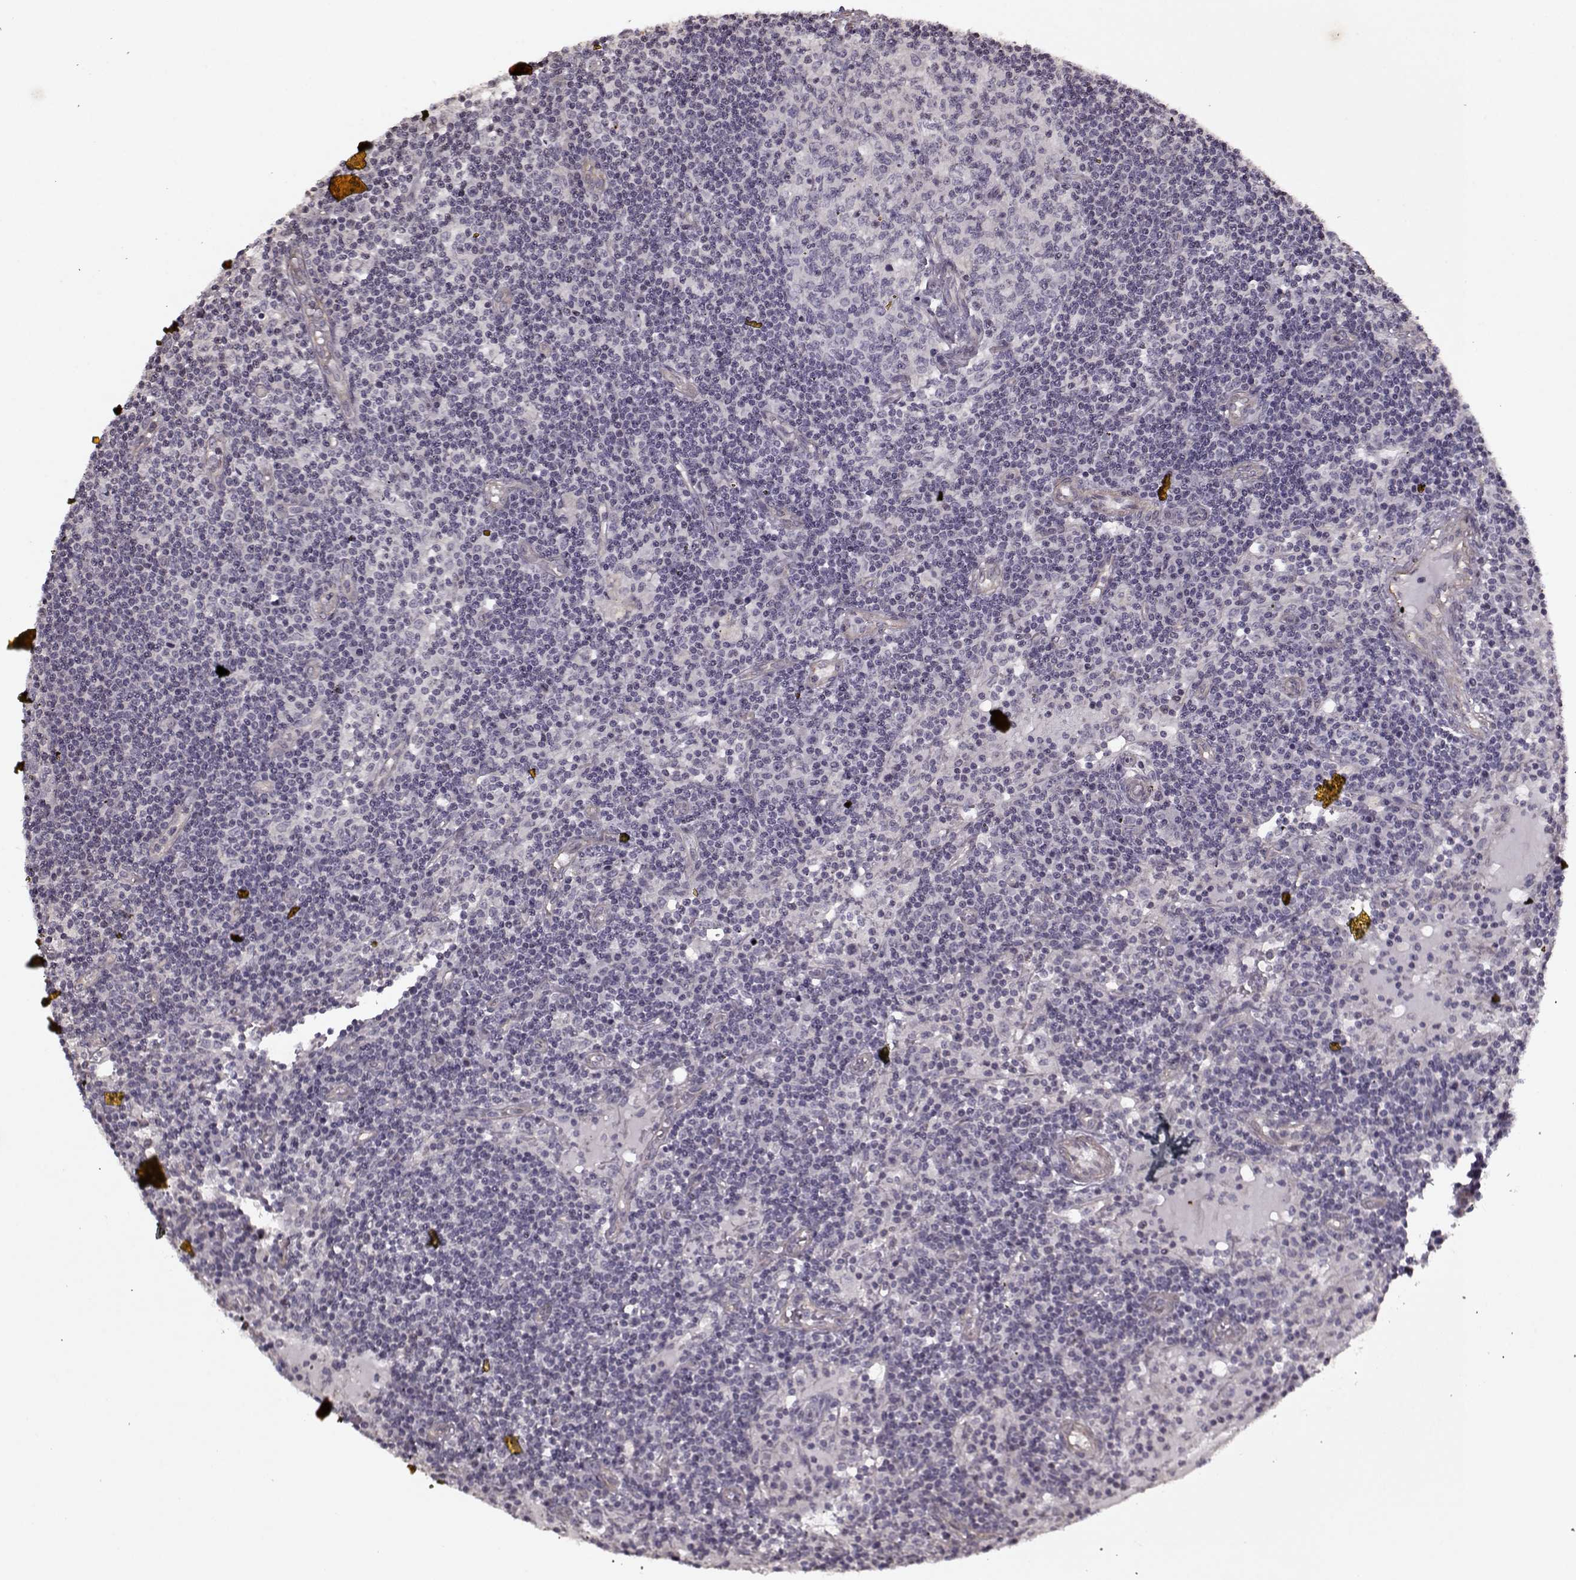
{"staining": {"intensity": "negative", "quantity": "none", "location": "none"}, "tissue": "lymph node", "cell_type": "Germinal center cells", "image_type": "normal", "snomed": [{"axis": "morphology", "description": "Normal tissue, NOS"}, {"axis": "topography", "description": "Lymph node"}], "caption": "Lymph node was stained to show a protein in brown. There is no significant staining in germinal center cells. The staining is performed using DAB brown chromogen with nuclei counter-stained in using hematoxylin.", "gene": "KRT9", "patient": {"sex": "female", "age": 72}}